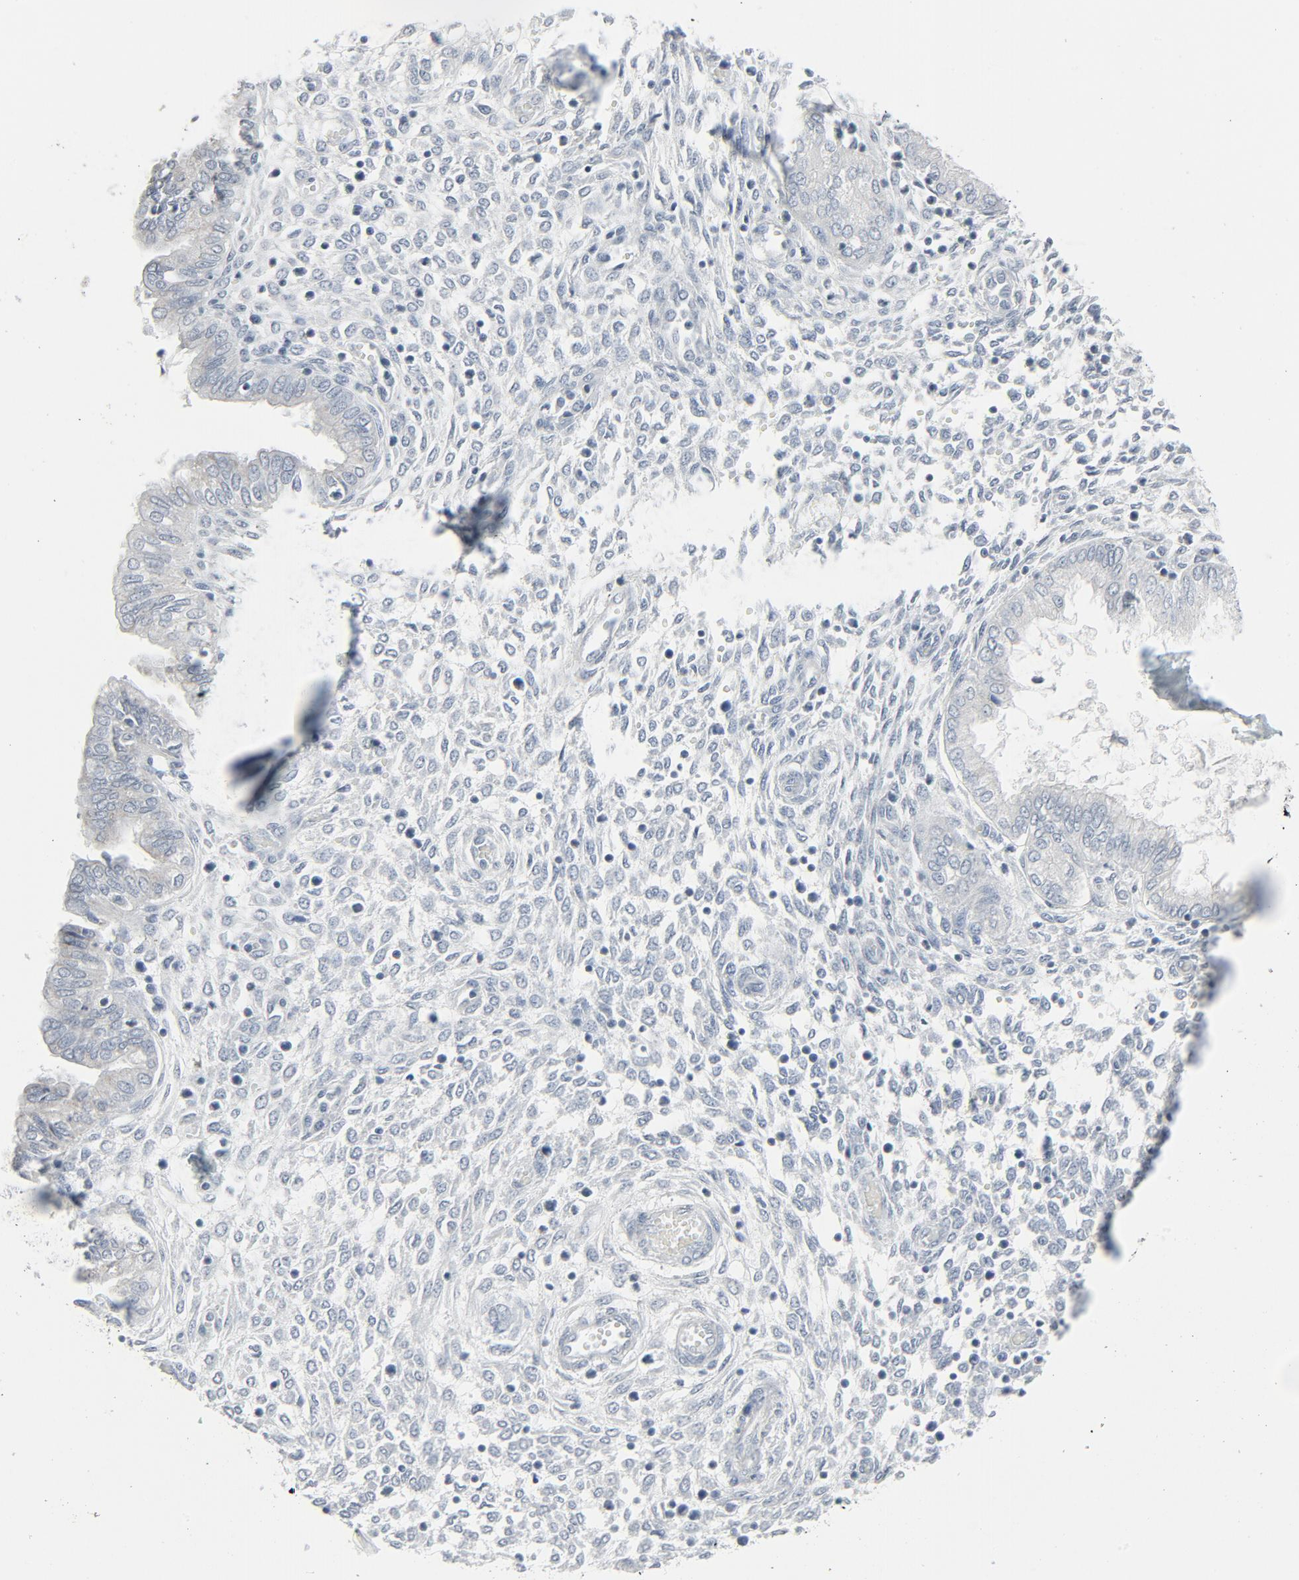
{"staining": {"intensity": "negative", "quantity": "none", "location": "none"}, "tissue": "endometrium", "cell_type": "Cells in endometrial stroma", "image_type": "normal", "snomed": [{"axis": "morphology", "description": "Normal tissue, NOS"}, {"axis": "topography", "description": "Endometrium"}], "caption": "Photomicrograph shows no significant protein expression in cells in endometrial stroma of unremarkable endometrium.", "gene": "FGFR3", "patient": {"sex": "female", "age": 33}}